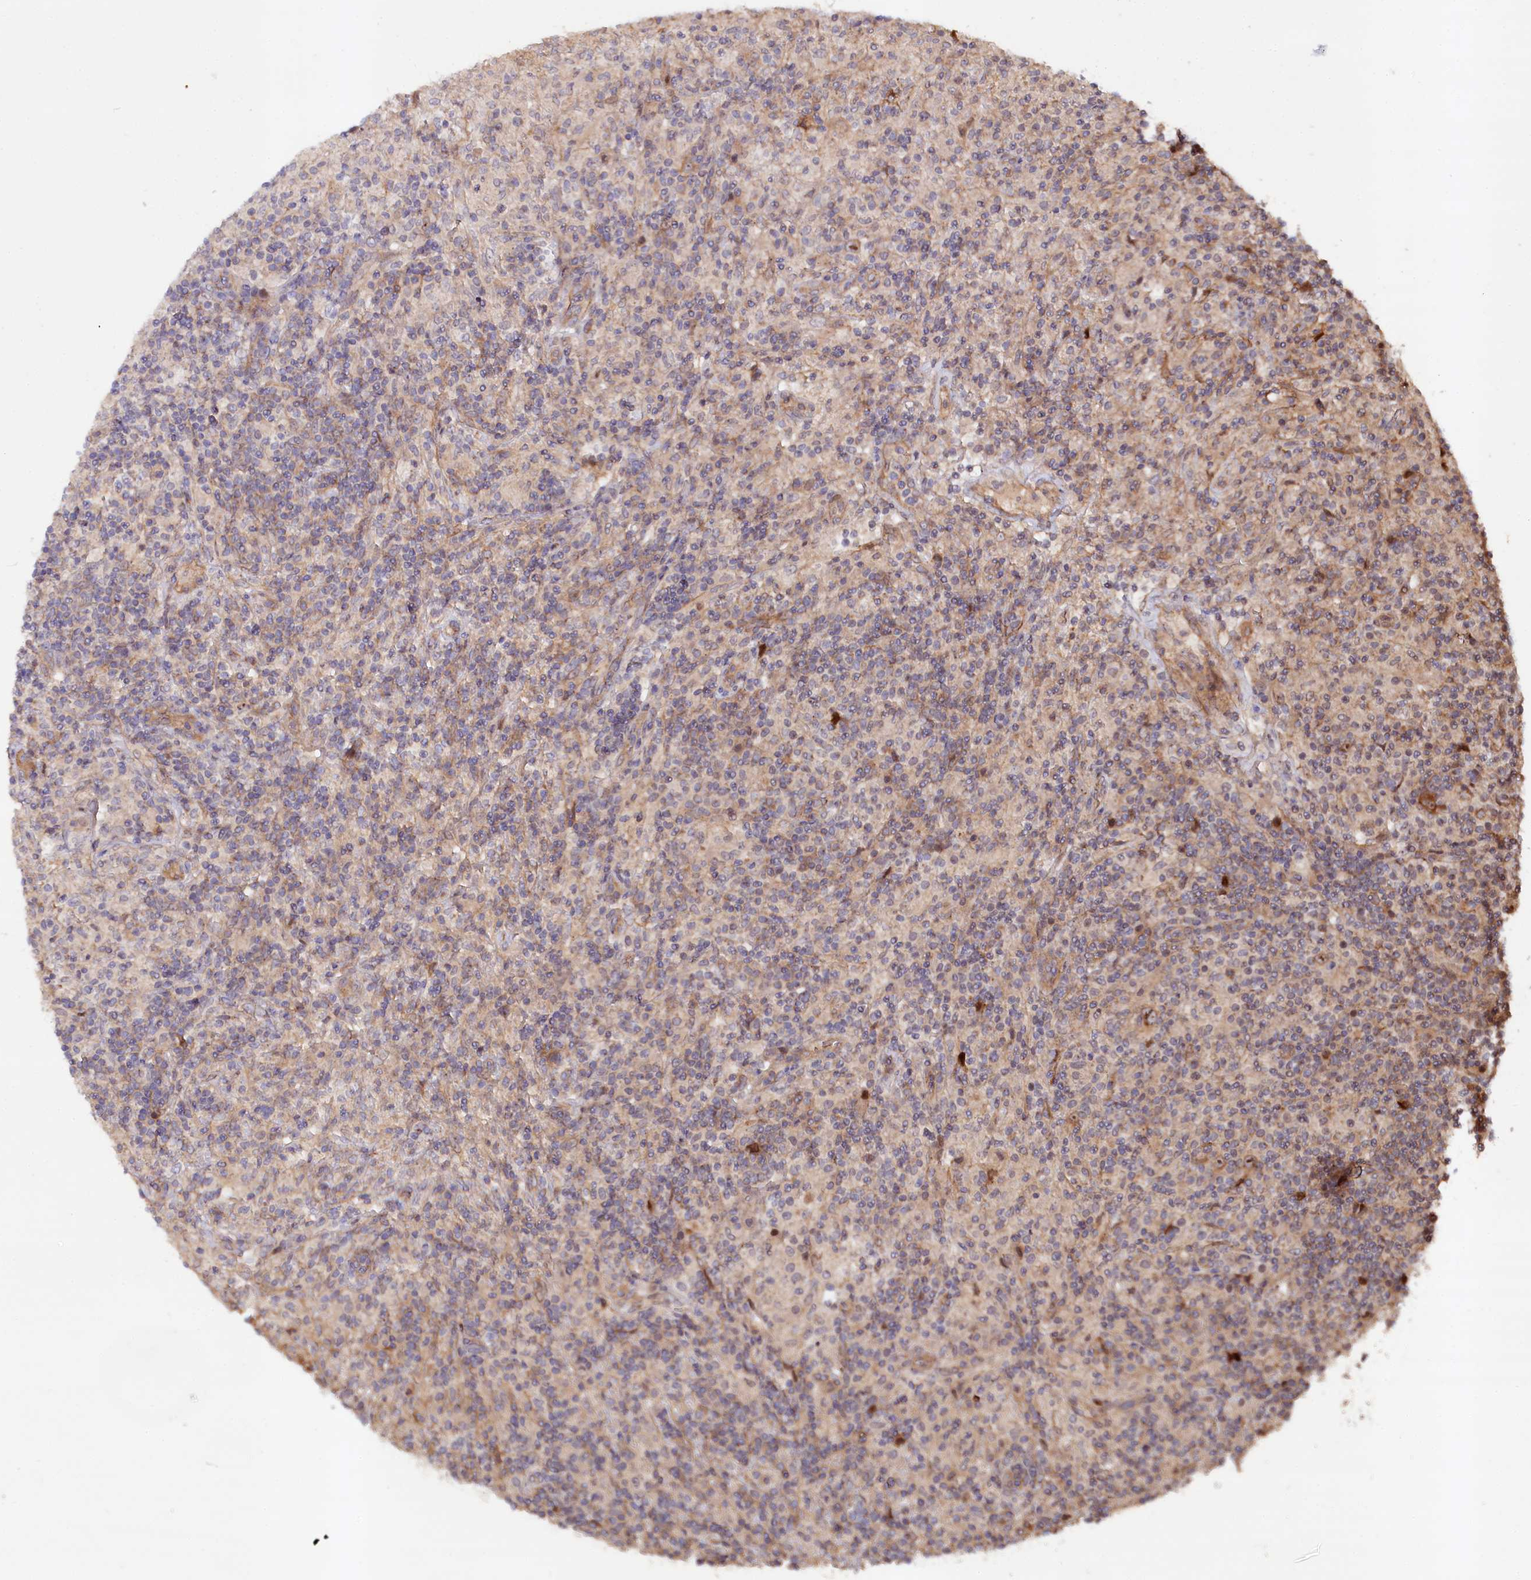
{"staining": {"intensity": "moderate", "quantity": "25%-75%", "location": "cytoplasmic/membranous,nuclear"}, "tissue": "lymphoma", "cell_type": "Tumor cells", "image_type": "cancer", "snomed": [{"axis": "morphology", "description": "Hodgkin's disease, NOS"}, {"axis": "topography", "description": "Lymph node"}], "caption": "The photomicrograph displays immunohistochemical staining of Hodgkin's disease. There is moderate cytoplasmic/membranous and nuclear expression is identified in approximately 25%-75% of tumor cells.", "gene": "NEDD1", "patient": {"sex": "male", "age": 70}}